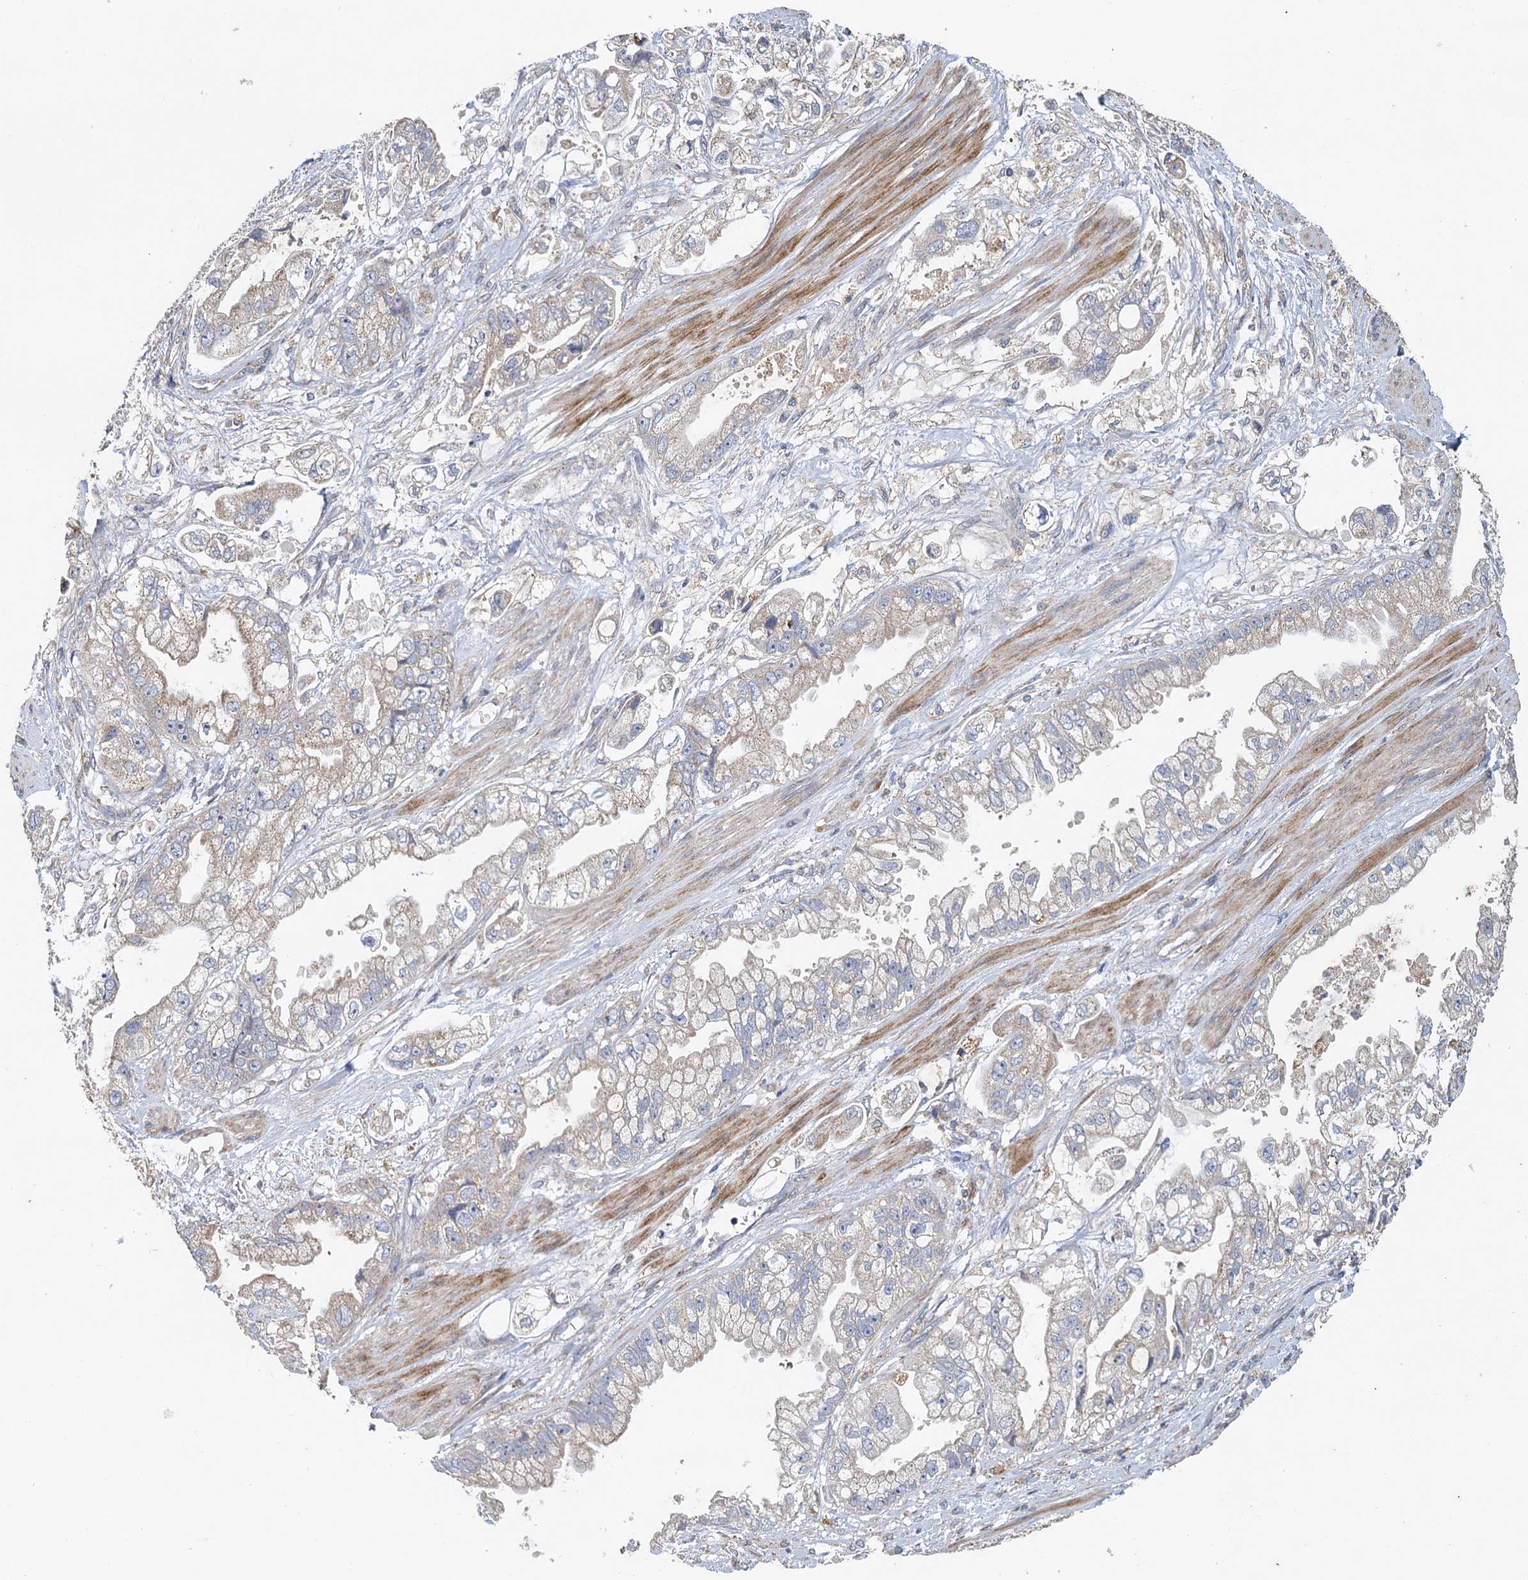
{"staining": {"intensity": "weak", "quantity": "25%-75%", "location": "cytoplasmic/membranous"}, "tissue": "stomach cancer", "cell_type": "Tumor cells", "image_type": "cancer", "snomed": [{"axis": "morphology", "description": "Adenocarcinoma, NOS"}, {"axis": "topography", "description": "Stomach"}], "caption": "Weak cytoplasmic/membranous protein positivity is seen in about 25%-75% of tumor cells in stomach cancer.", "gene": "BCS1L", "patient": {"sex": "male", "age": 62}}